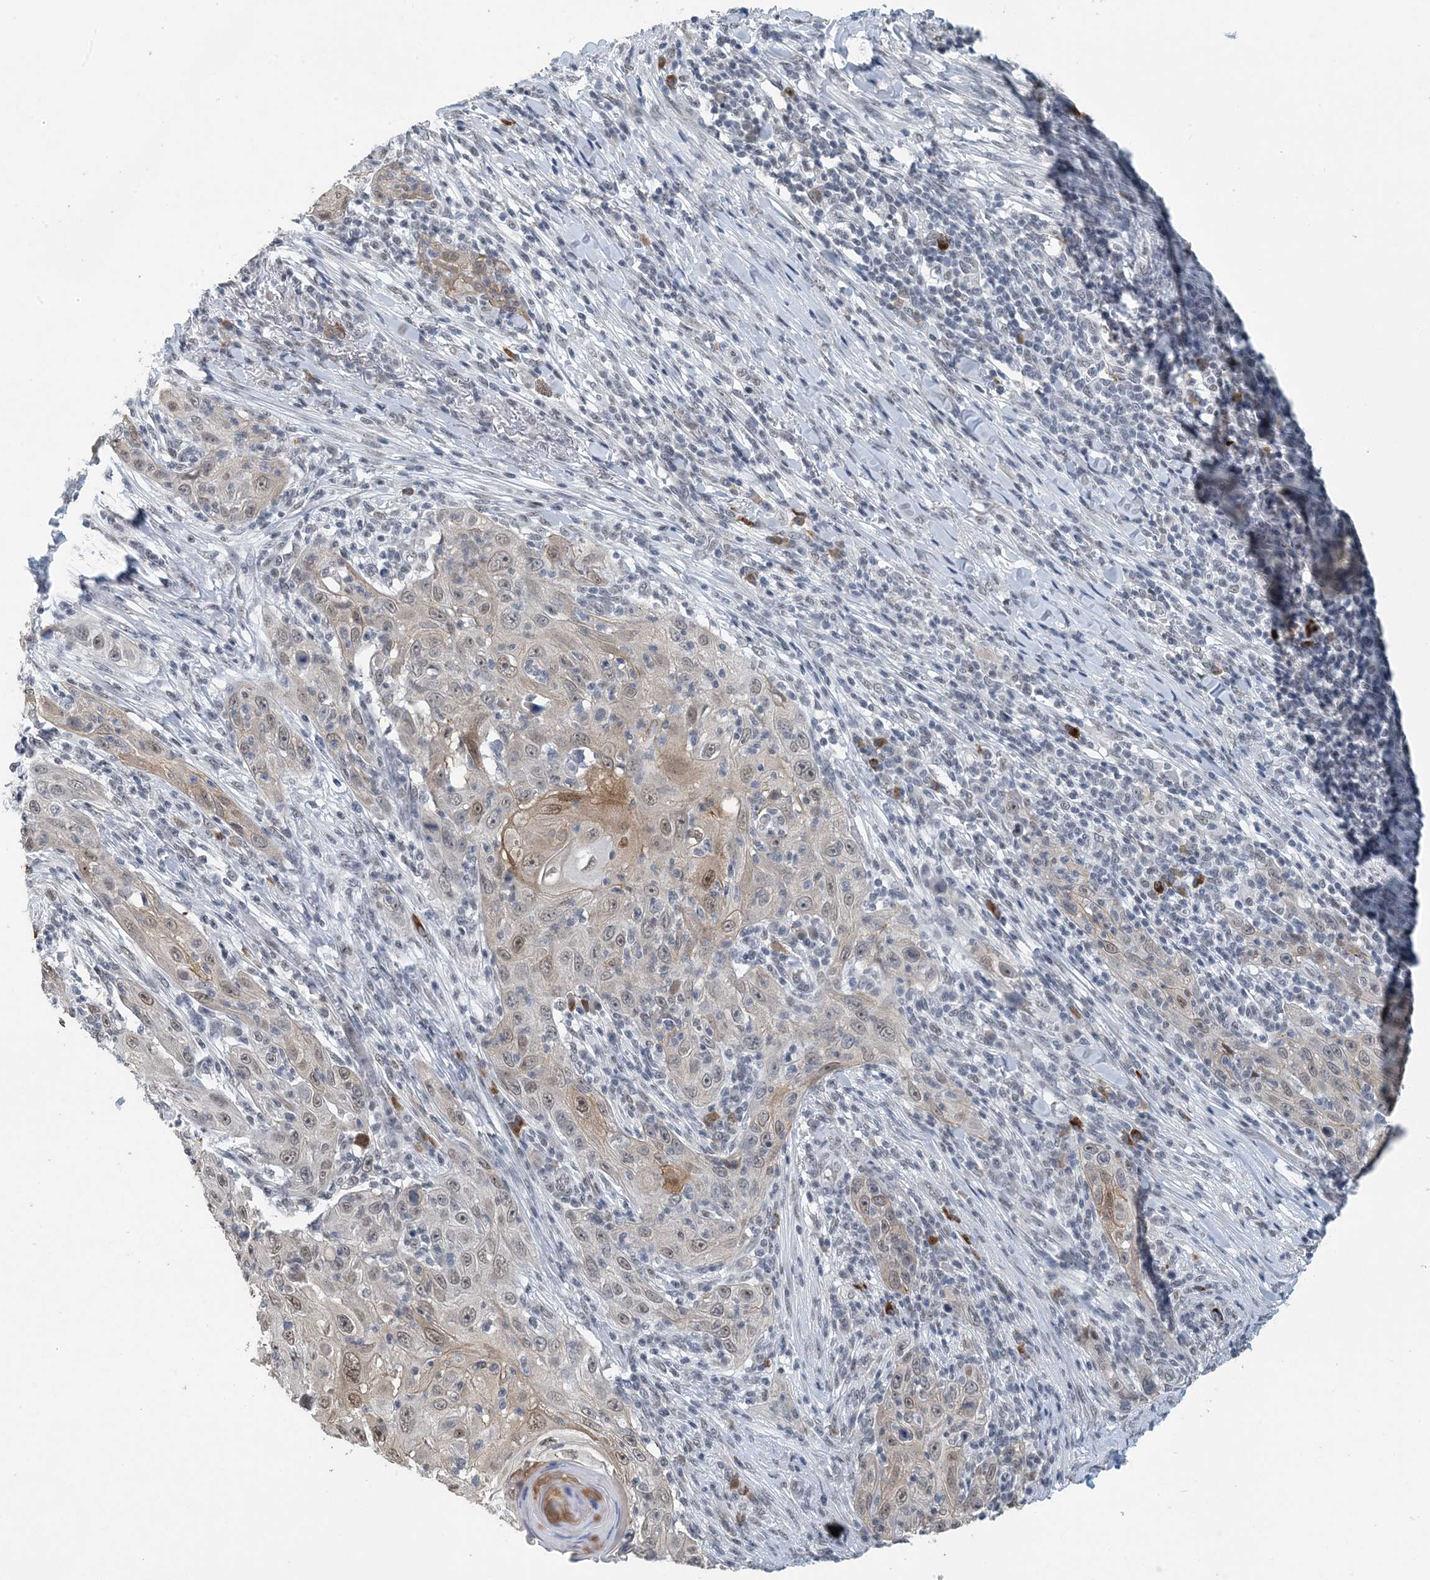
{"staining": {"intensity": "weak", "quantity": "25%-75%", "location": "cytoplasmic/membranous,nuclear"}, "tissue": "skin cancer", "cell_type": "Tumor cells", "image_type": "cancer", "snomed": [{"axis": "morphology", "description": "Squamous cell carcinoma, NOS"}, {"axis": "topography", "description": "Skin"}], "caption": "A high-resolution photomicrograph shows IHC staining of skin cancer (squamous cell carcinoma), which demonstrates weak cytoplasmic/membranous and nuclear expression in approximately 25%-75% of tumor cells.", "gene": "MBD2", "patient": {"sex": "female", "age": 88}}